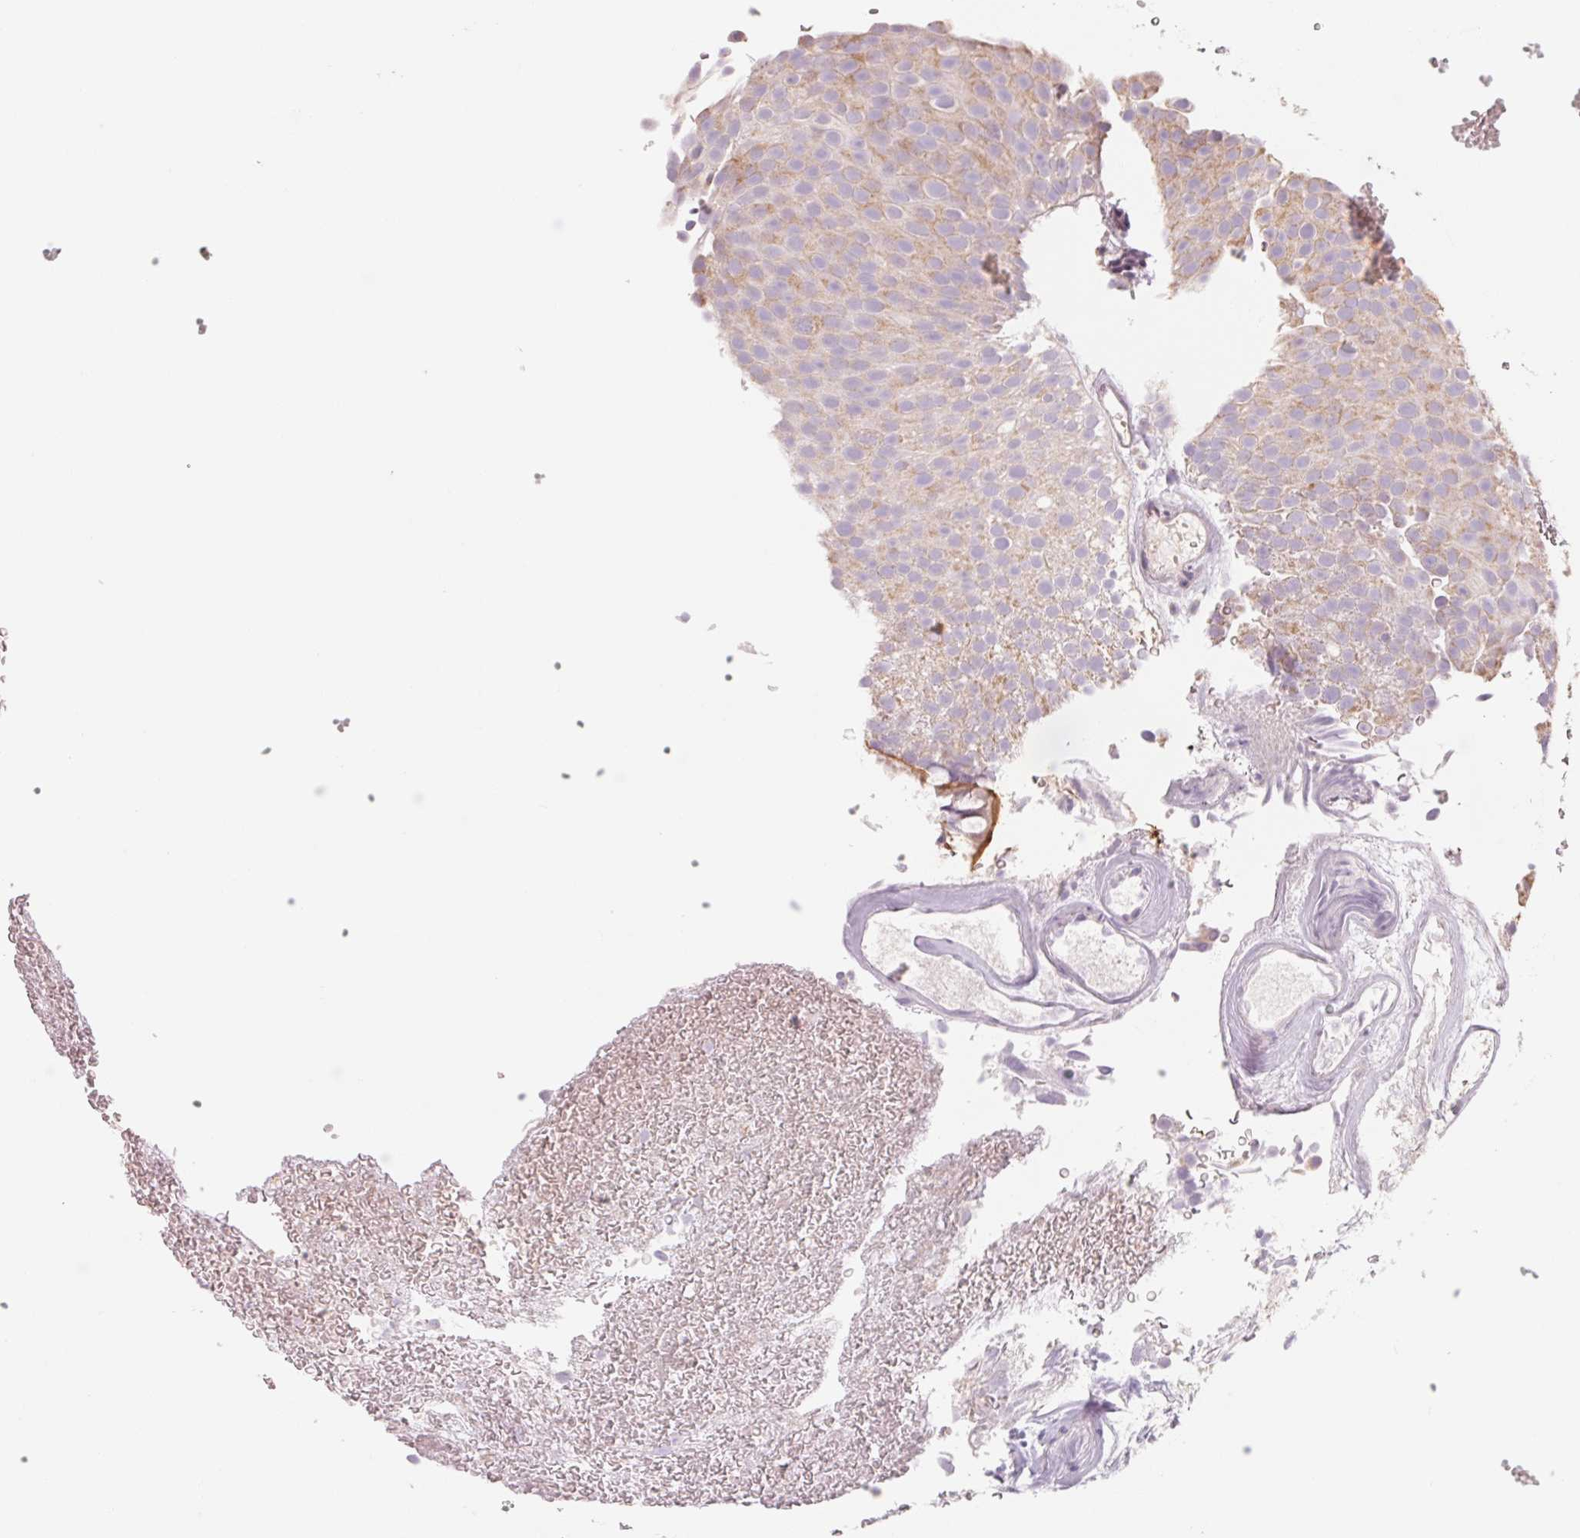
{"staining": {"intensity": "weak", "quantity": "<25%", "location": "cytoplasmic/membranous"}, "tissue": "urothelial cancer", "cell_type": "Tumor cells", "image_type": "cancer", "snomed": [{"axis": "morphology", "description": "Urothelial carcinoma, Low grade"}, {"axis": "topography", "description": "Urinary bladder"}], "caption": "Immunohistochemistry image of urothelial carcinoma (low-grade) stained for a protein (brown), which exhibits no staining in tumor cells. Brightfield microscopy of immunohistochemistry (IHC) stained with DAB (brown) and hematoxylin (blue), captured at high magnification.", "gene": "POU1F1", "patient": {"sex": "male", "age": 78}}